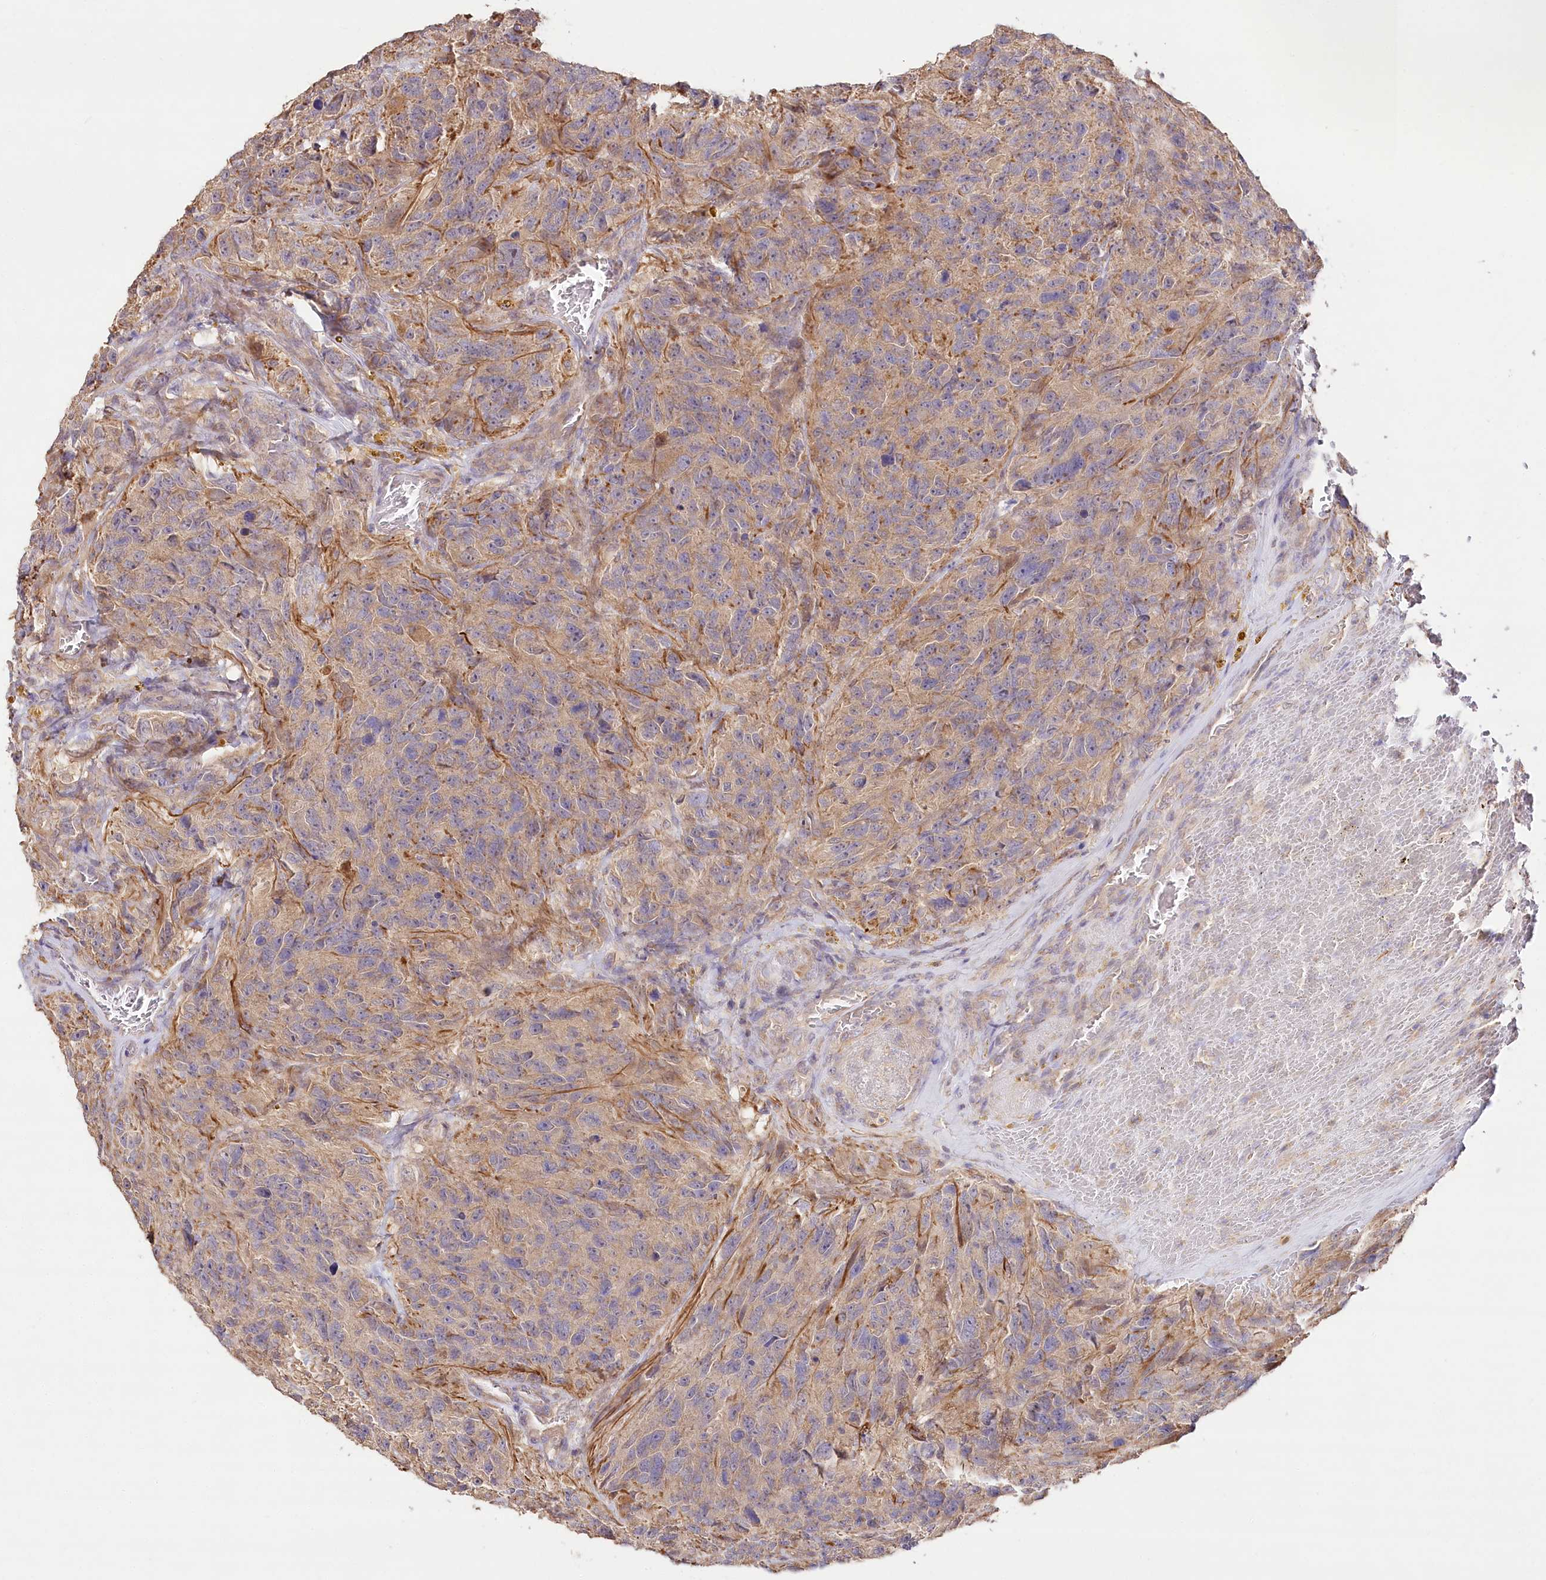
{"staining": {"intensity": "weak", "quantity": "<25%", "location": "cytoplasmic/membranous"}, "tissue": "glioma", "cell_type": "Tumor cells", "image_type": "cancer", "snomed": [{"axis": "morphology", "description": "Glioma, malignant, High grade"}, {"axis": "topography", "description": "Brain"}], "caption": "This is an IHC image of malignant glioma (high-grade). There is no expression in tumor cells.", "gene": "DMXL1", "patient": {"sex": "male", "age": 69}}